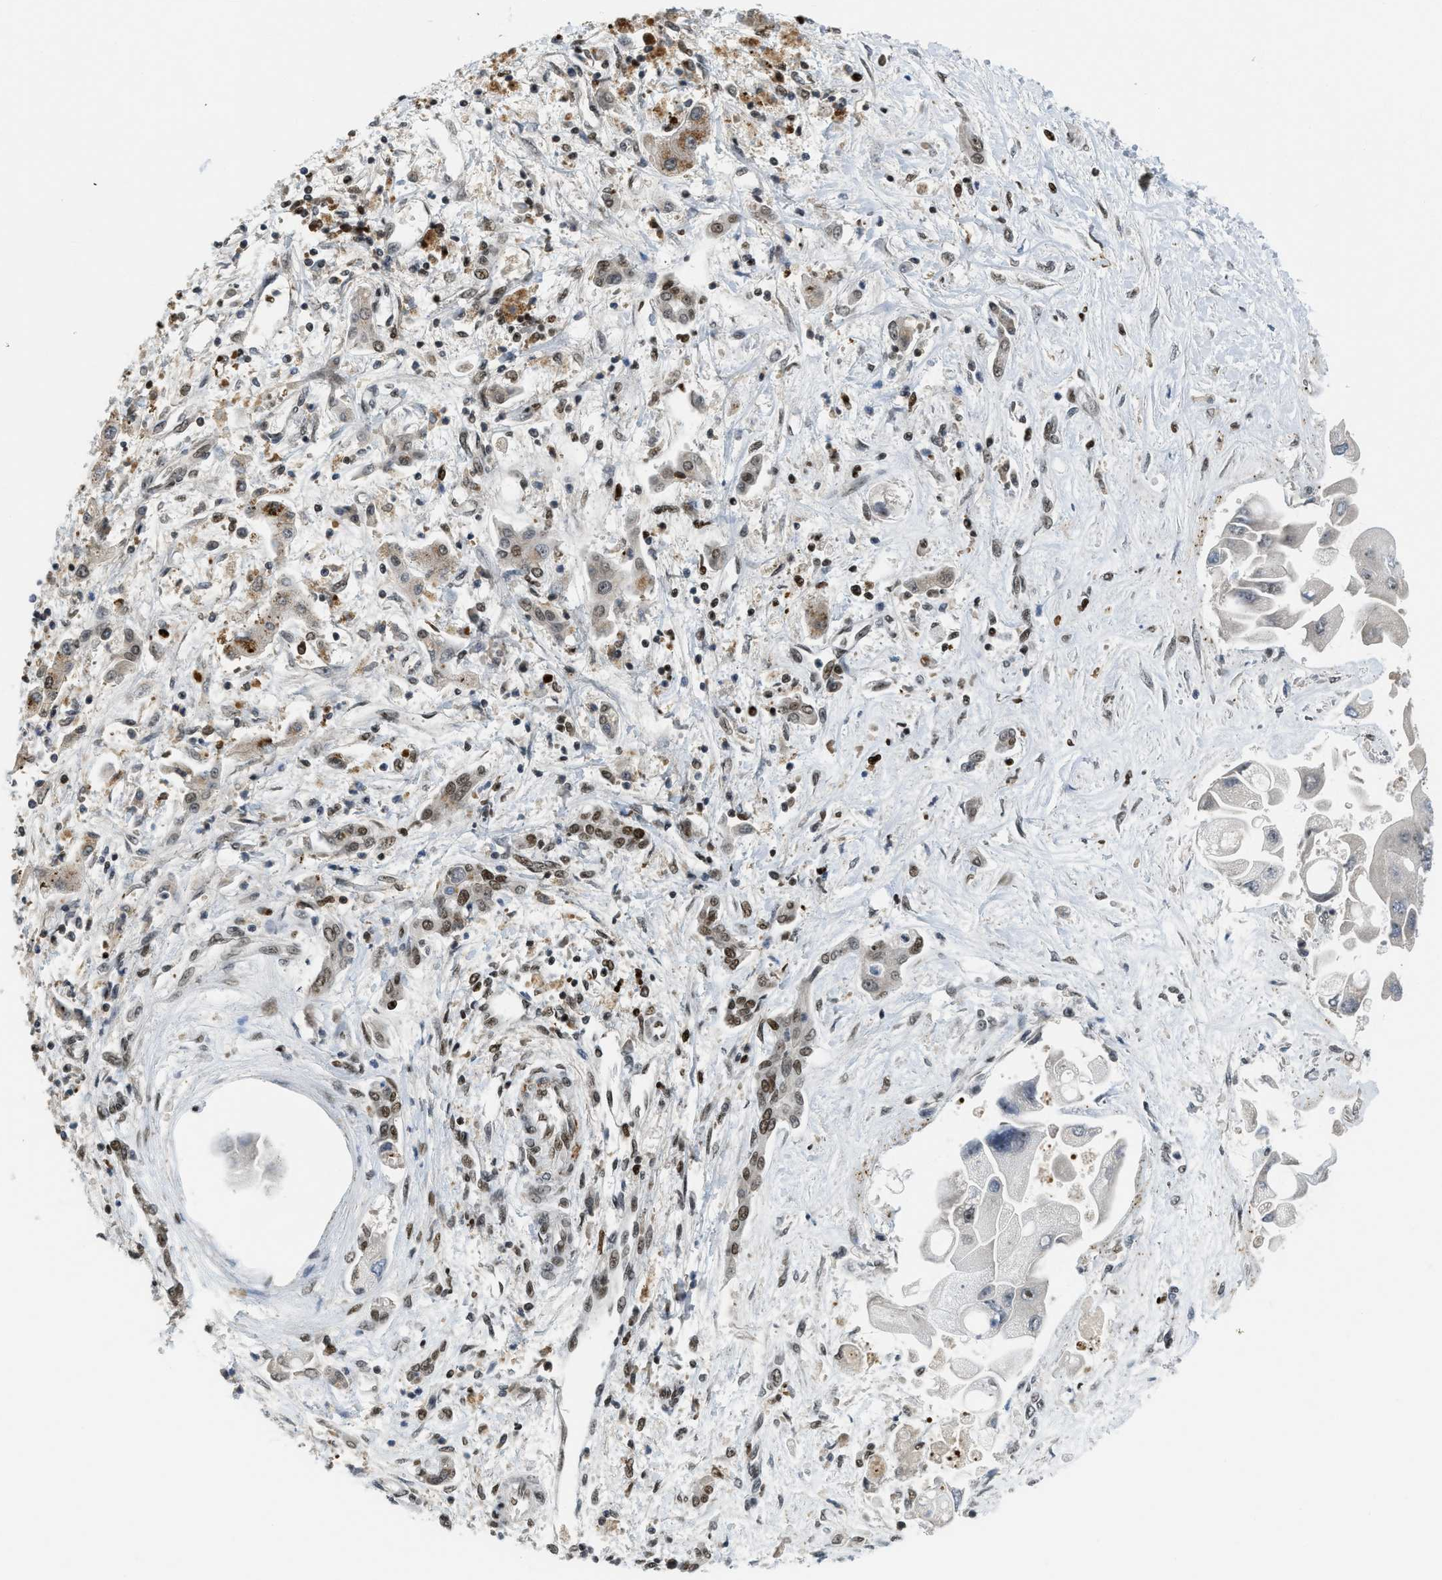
{"staining": {"intensity": "moderate", "quantity": ">75%", "location": "cytoplasmic/membranous"}, "tissue": "liver cancer", "cell_type": "Tumor cells", "image_type": "cancer", "snomed": [{"axis": "morphology", "description": "Cholangiocarcinoma"}, {"axis": "topography", "description": "Liver"}], "caption": "This is an image of IHC staining of liver cancer (cholangiocarcinoma), which shows moderate staining in the cytoplasmic/membranous of tumor cells.", "gene": "RFX5", "patient": {"sex": "male", "age": 50}}